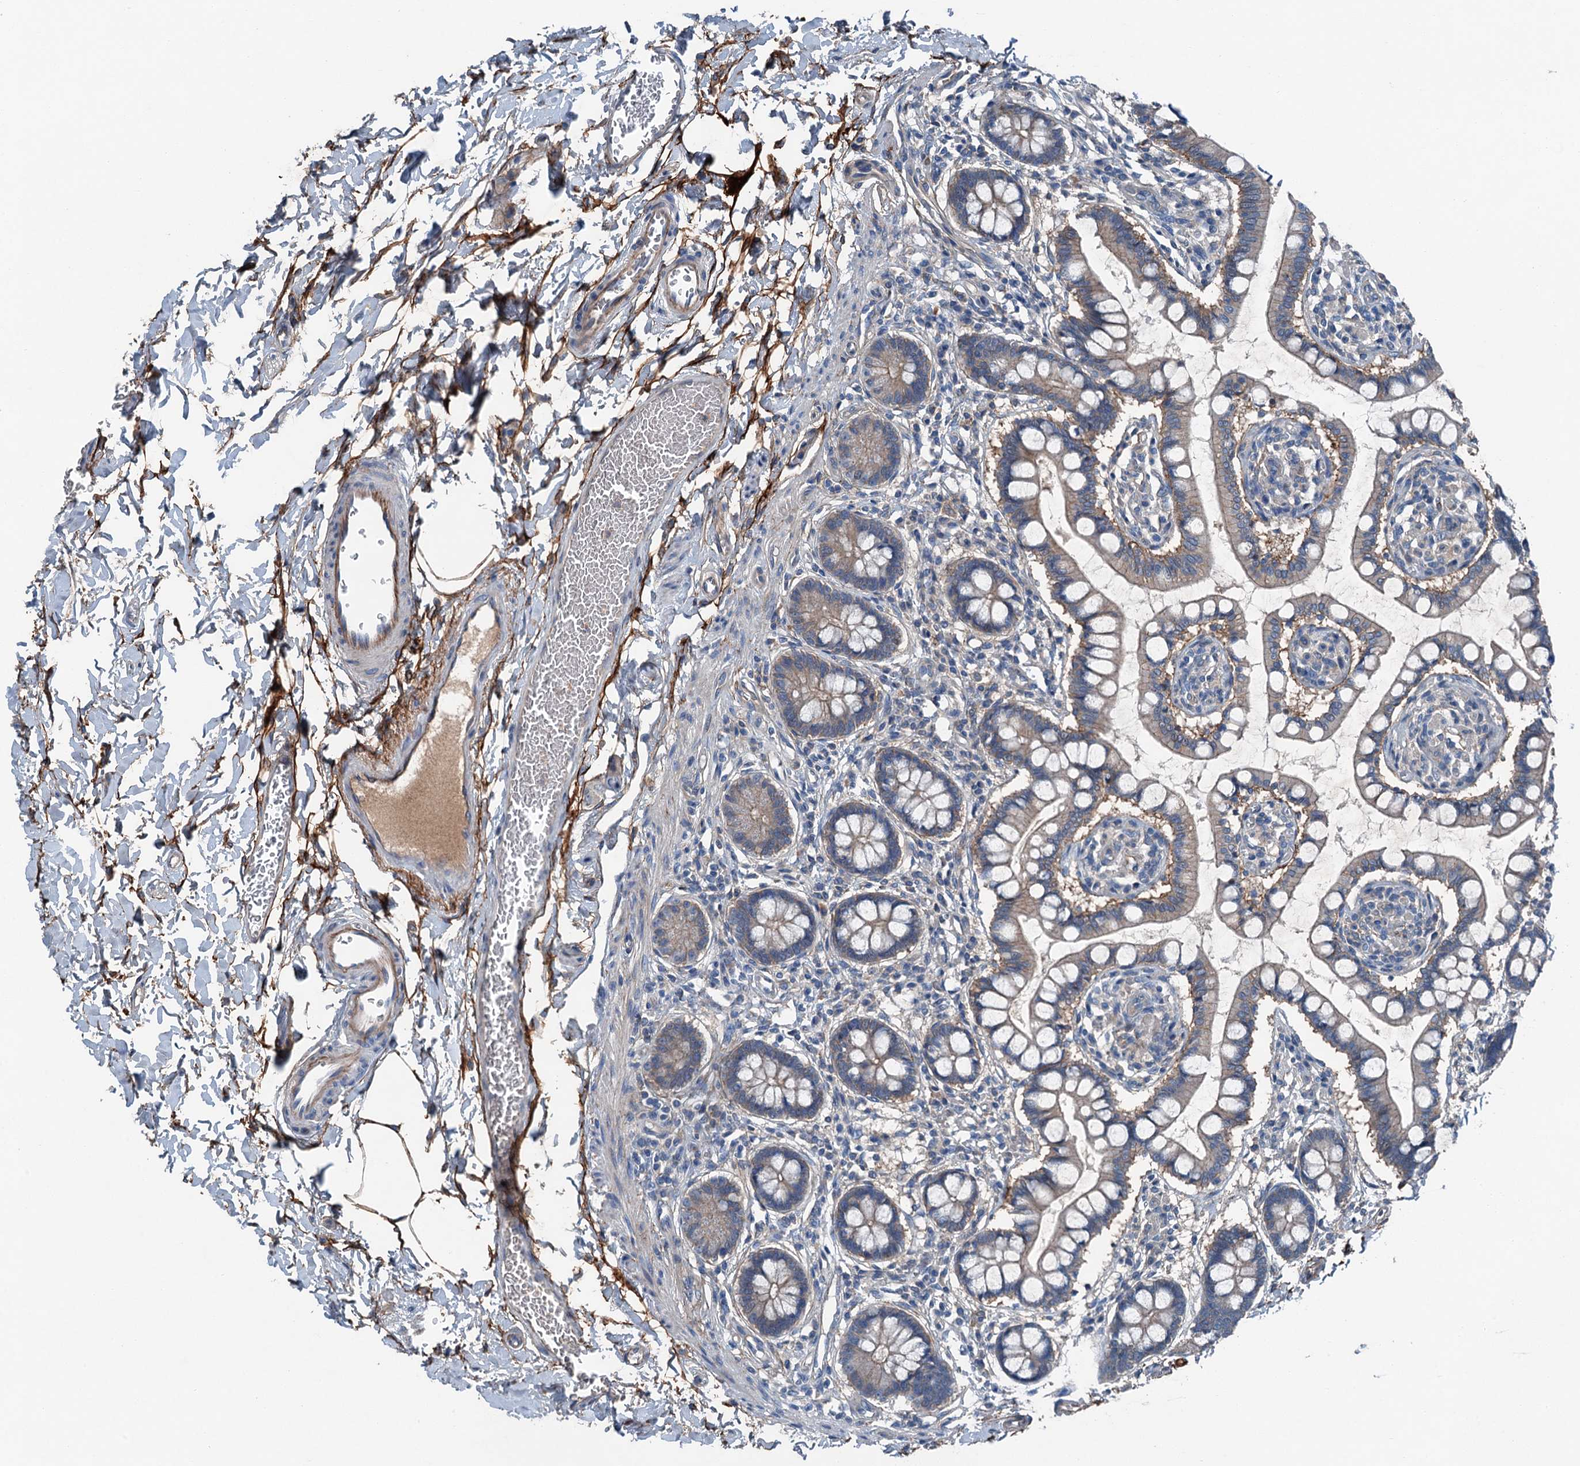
{"staining": {"intensity": "moderate", "quantity": "25%-75%", "location": "cytoplasmic/membranous"}, "tissue": "small intestine", "cell_type": "Glandular cells", "image_type": "normal", "snomed": [{"axis": "morphology", "description": "Normal tissue, NOS"}, {"axis": "topography", "description": "Small intestine"}], "caption": "DAB immunohistochemical staining of normal human small intestine reveals moderate cytoplasmic/membranous protein positivity in approximately 25%-75% of glandular cells.", "gene": "SLC2A10", "patient": {"sex": "male", "age": 52}}